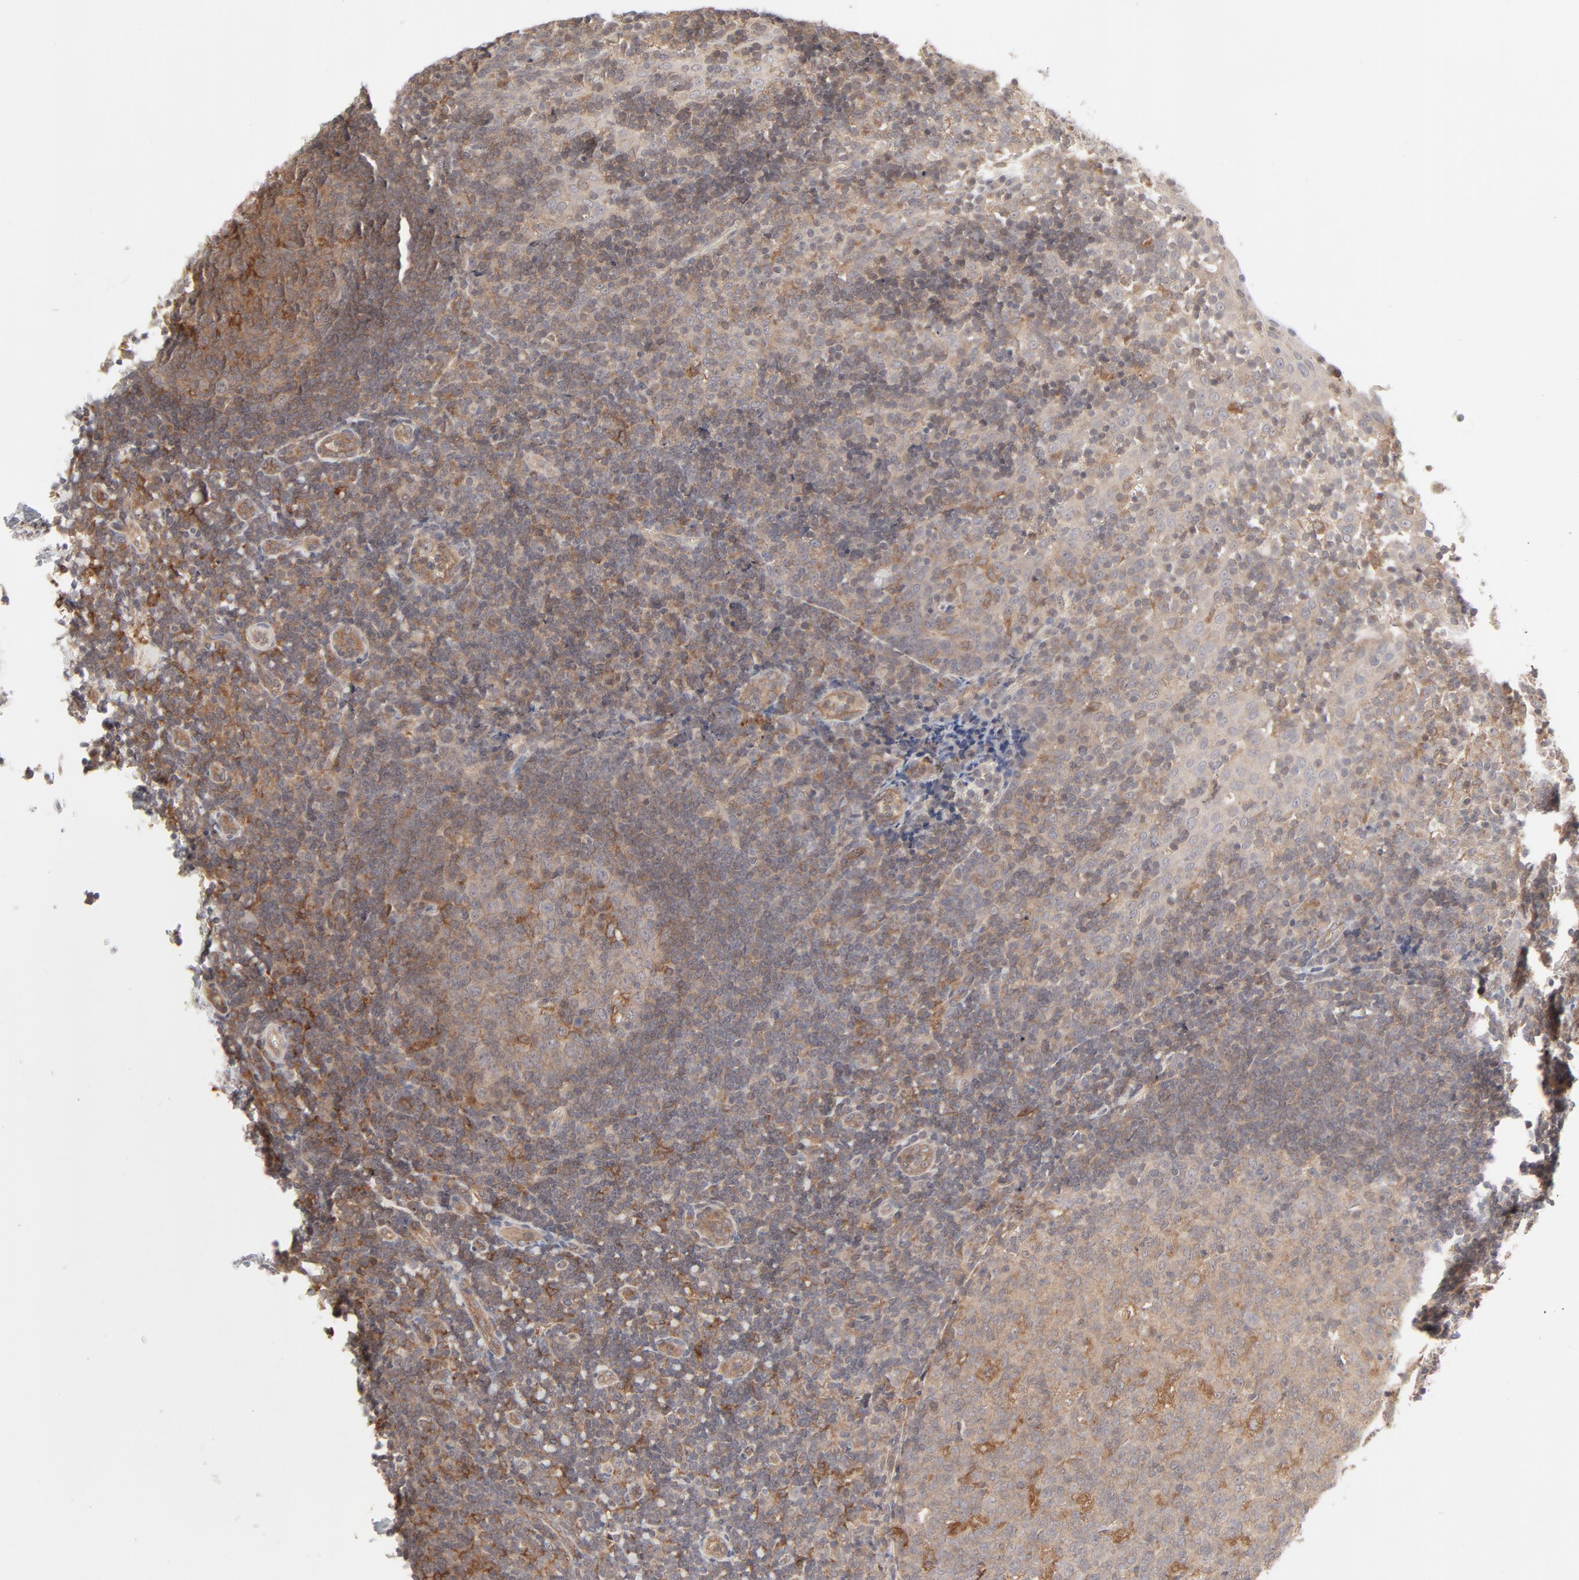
{"staining": {"intensity": "moderate", "quantity": ">75%", "location": "cytoplasmic/membranous"}, "tissue": "tonsil", "cell_type": "Germinal center cells", "image_type": "normal", "snomed": [{"axis": "morphology", "description": "Normal tissue, NOS"}, {"axis": "topography", "description": "Tonsil"}], "caption": "Moderate cytoplasmic/membranous expression for a protein is identified in approximately >75% of germinal center cells of unremarkable tonsil using immunohistochemistry (IHC).", "gene": "RAB5C", "patient": {"sex": "female", "age": 40}}